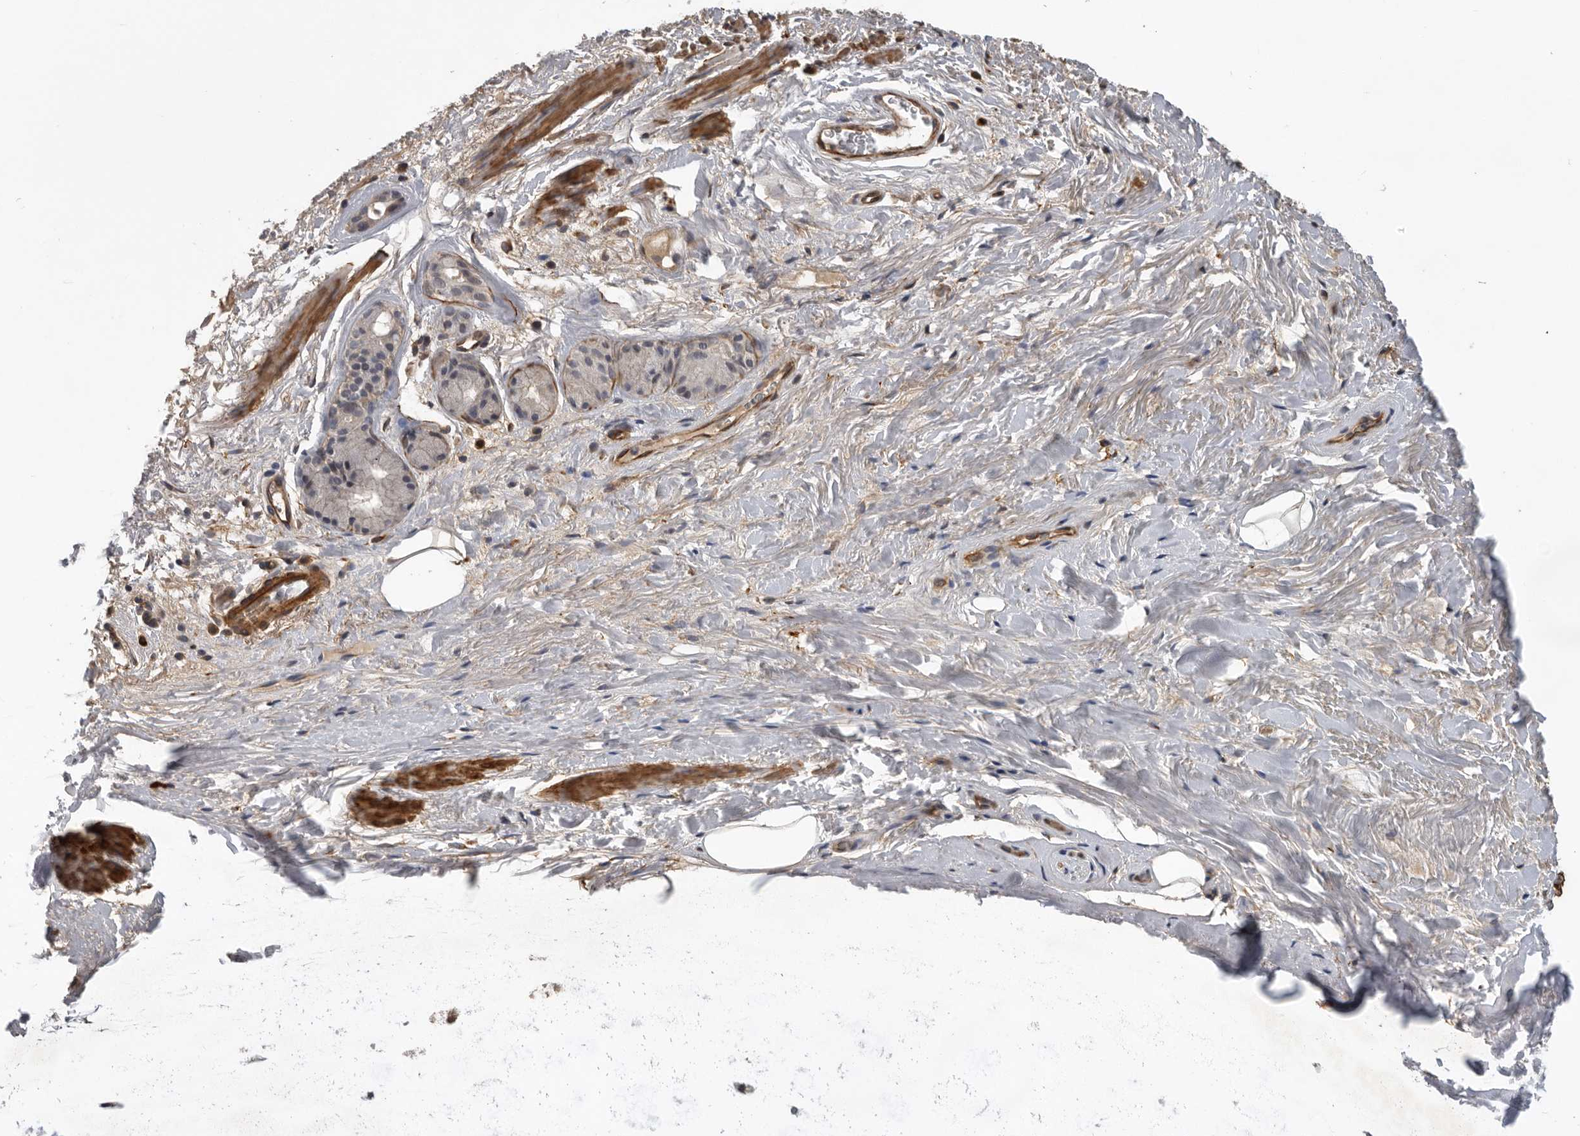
{"staining": {"intensity": "weak", "quantity": "<25%", "location": "cytoplasmic/membranous"}, "tissue": "bronchus", "cell_type": "Respiratory epithelial cells", "image_type": "normal", "snomed": [{"axis": "morphology", "description": "Normal tissue, NOS"}, {"axis": "topography", "description": "Cartilage tissue"}], "caption": "Protein analysis of unremarkable bronchus demonstrates no significant expression in respiratory epithelial cells. (Brightfield microscopy of DAB (3,3'-diaminobenzidine) IHC at high magnification).", "gene": "RNF157", "patient": {"sex": "female", "age": 63}}